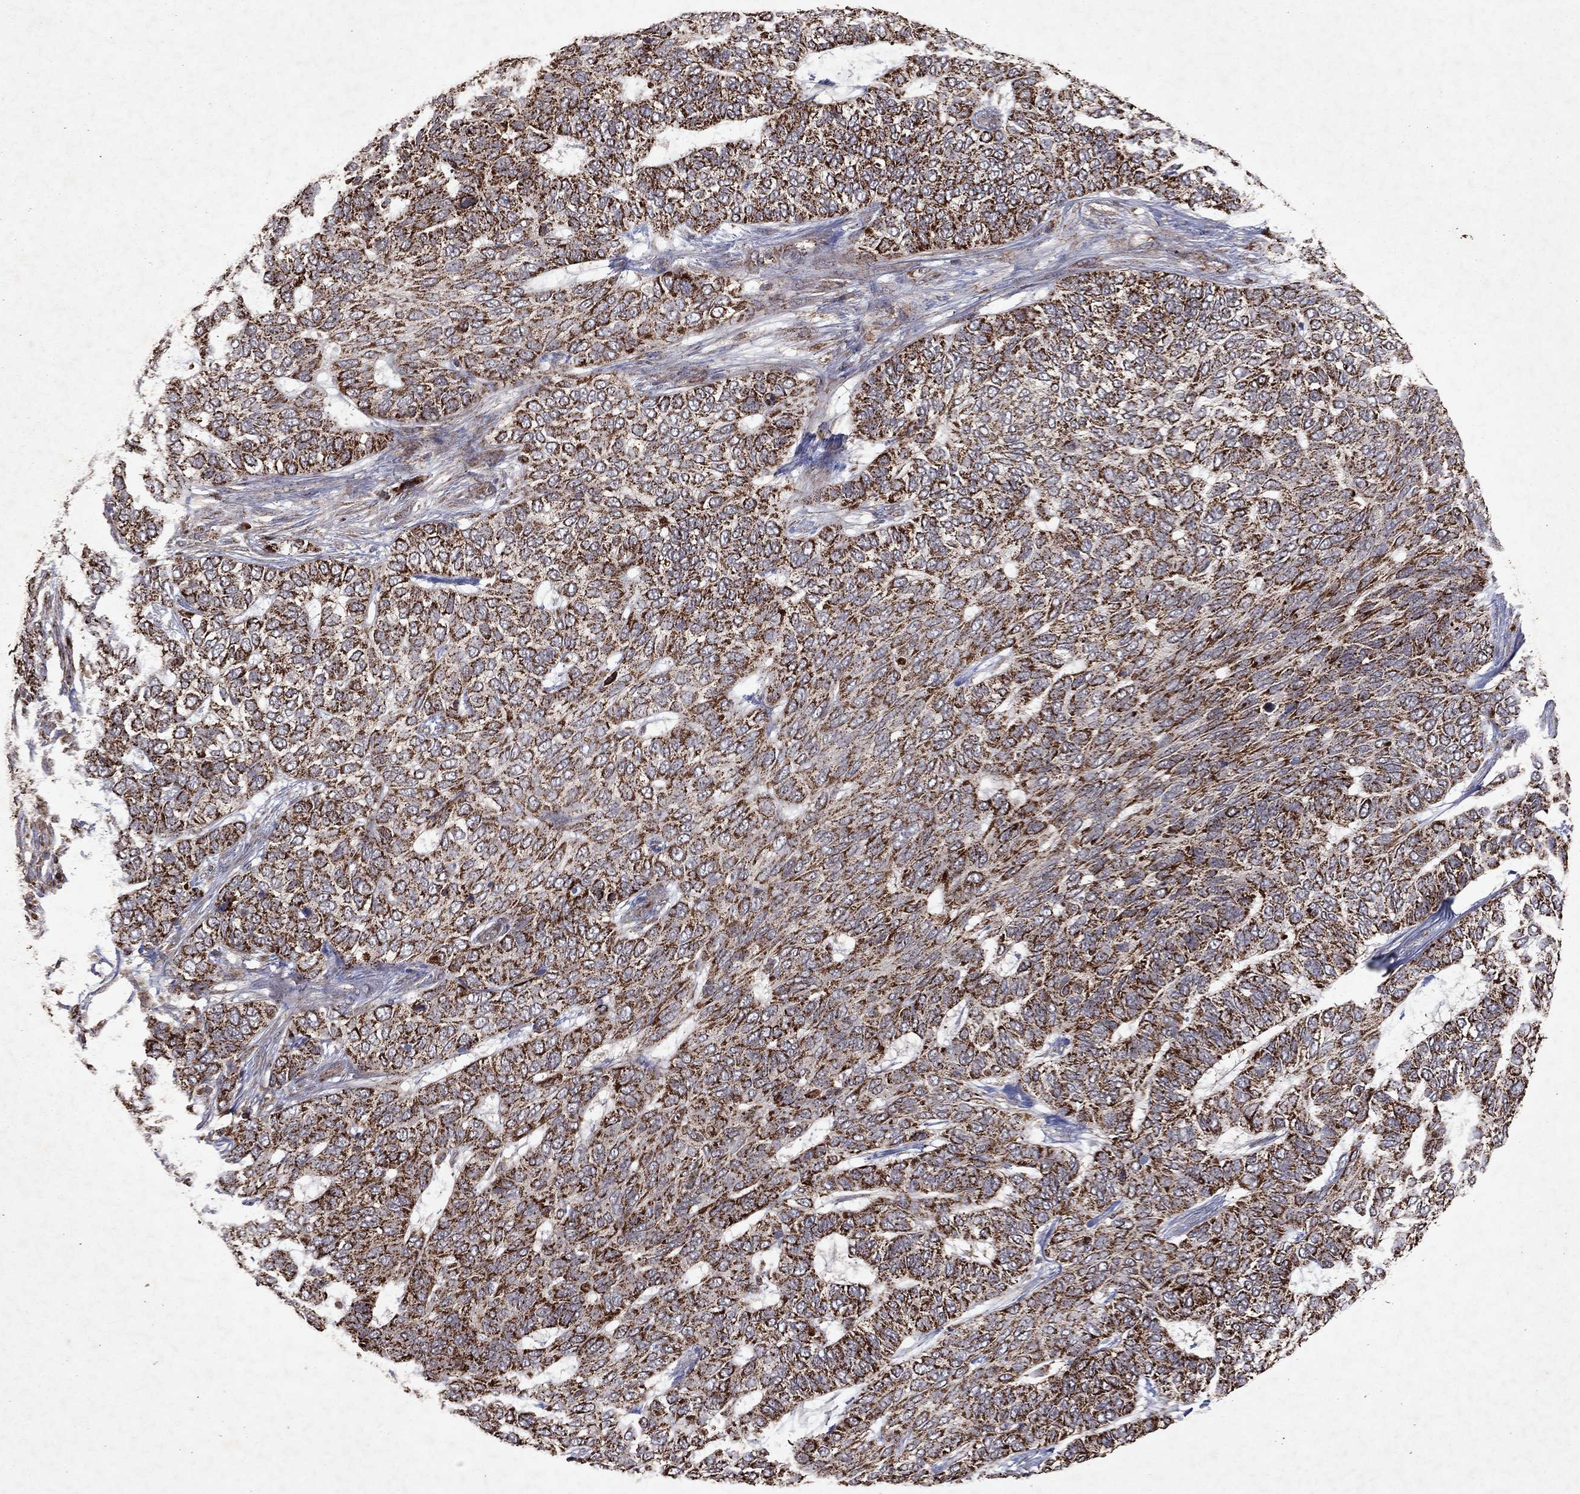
{"staining": {"intensity": "strong", "quantity": ">75%", "location": "cytoplasmic/membranous"}, "tissue": "skin cancer", "cell_type": "Tumor cells", "image_type": "cancer", "snomed": [{"axis": "morphology", "description": "Basal cell carcinoma"}, {"axis": "topography", "description": "Skin"}], "caption": "Tumor cells exhibit high levels of strong cytoplasmic/membranous staining in approximately >75% of cells in human basal cell carcinoma (skin).", "gene": "PYROXD2", "patient": {"sex": "female", "age": 65}}